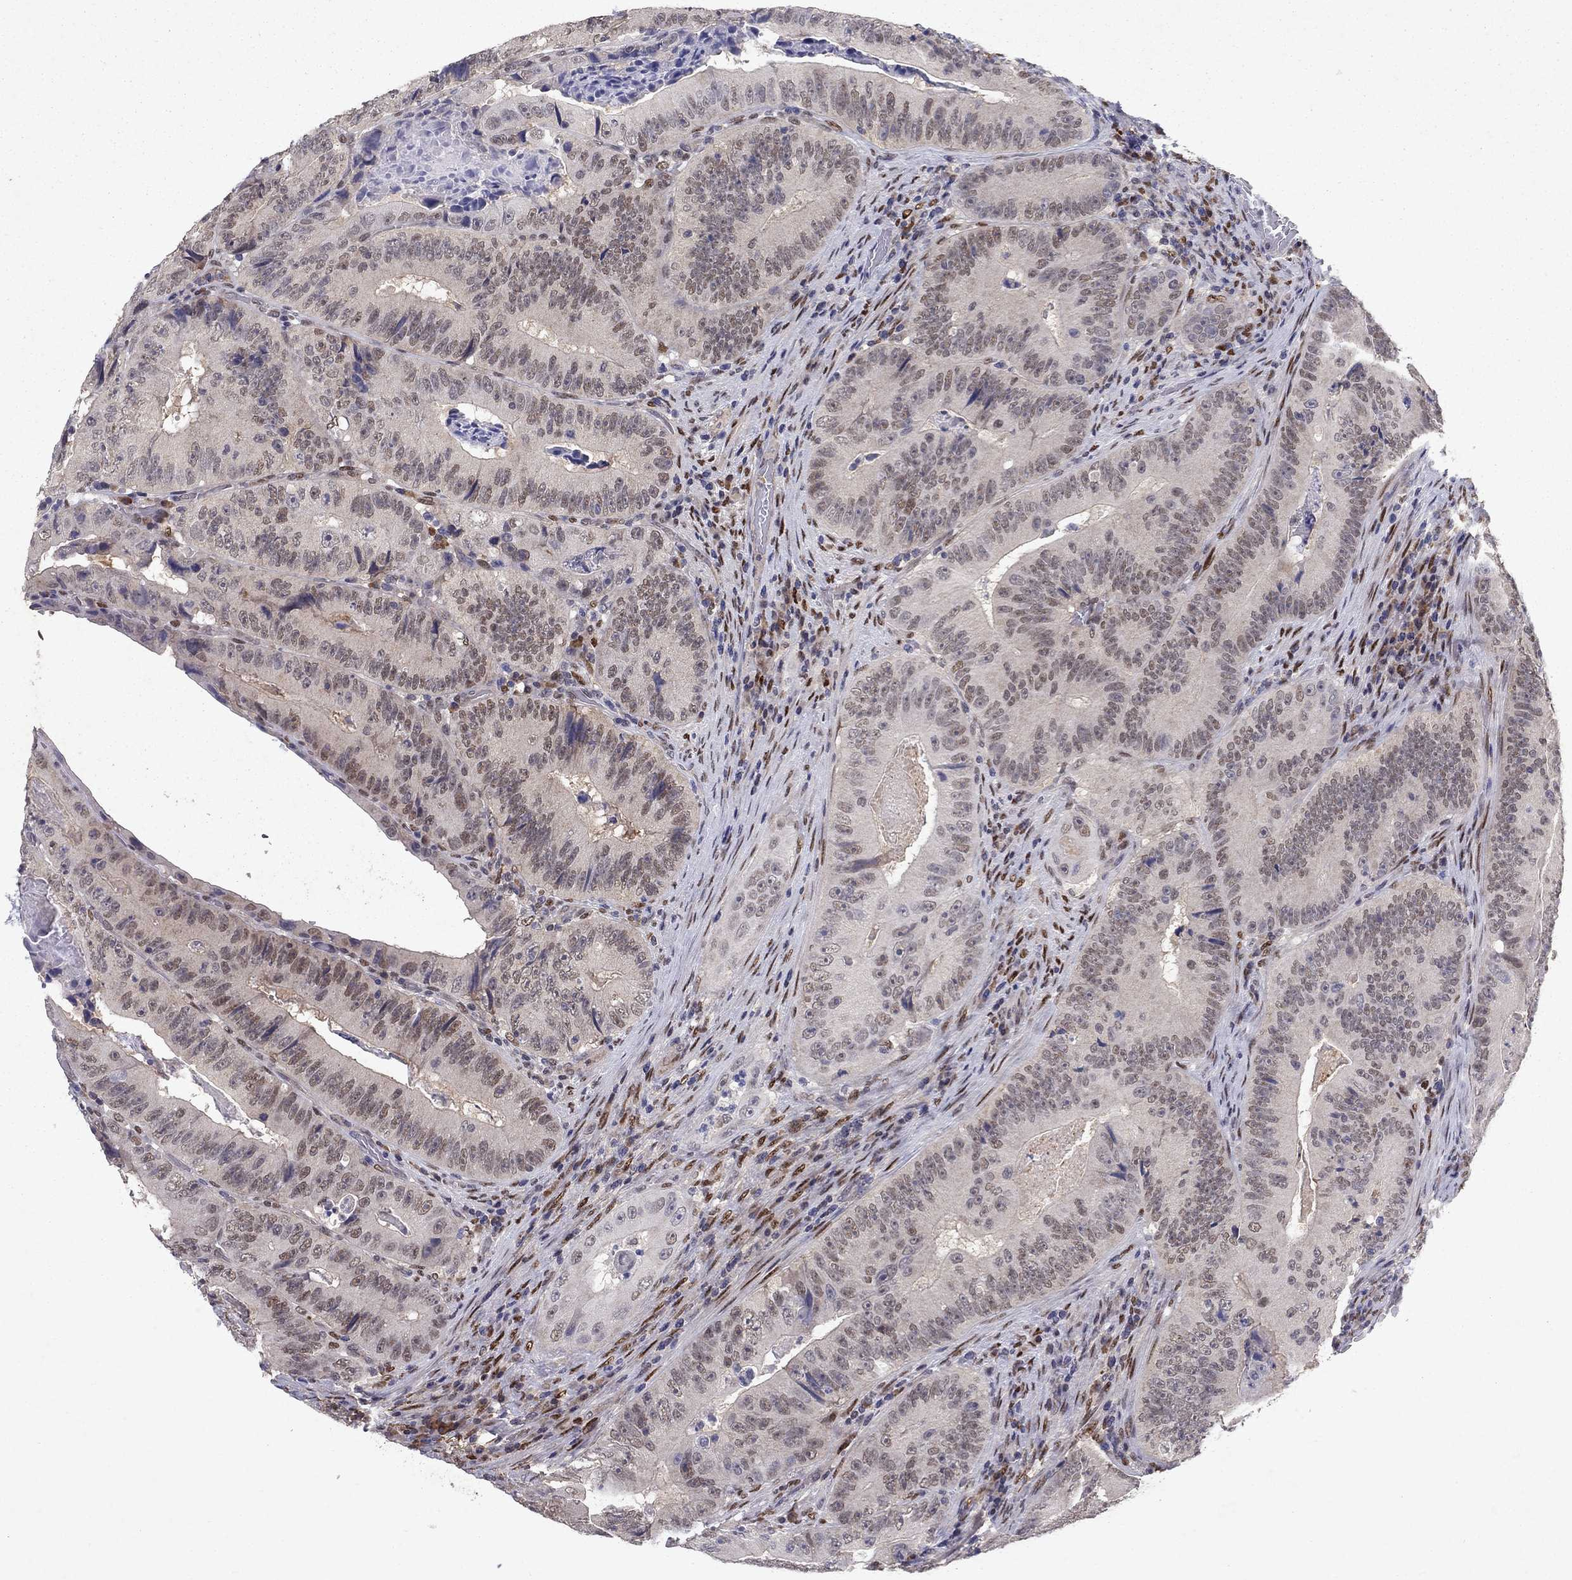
{"staining": {"intensity": "negative", "quantity": "none", "location": "none"}, "tissue": "colorectal cancer", "cell_type": "Tumor cells", "image_type": "cancer", "snomed": [{"axis": "morphology", "description": "Adenocarcinoma, NOS"}, {"axis": "topography", "description": "Colon"}], "caption": "Tumor cells show no significant positivity in colorectal cancer.", "gene": "CRTC1", "patient": {"sex": "female", "age": 86}}